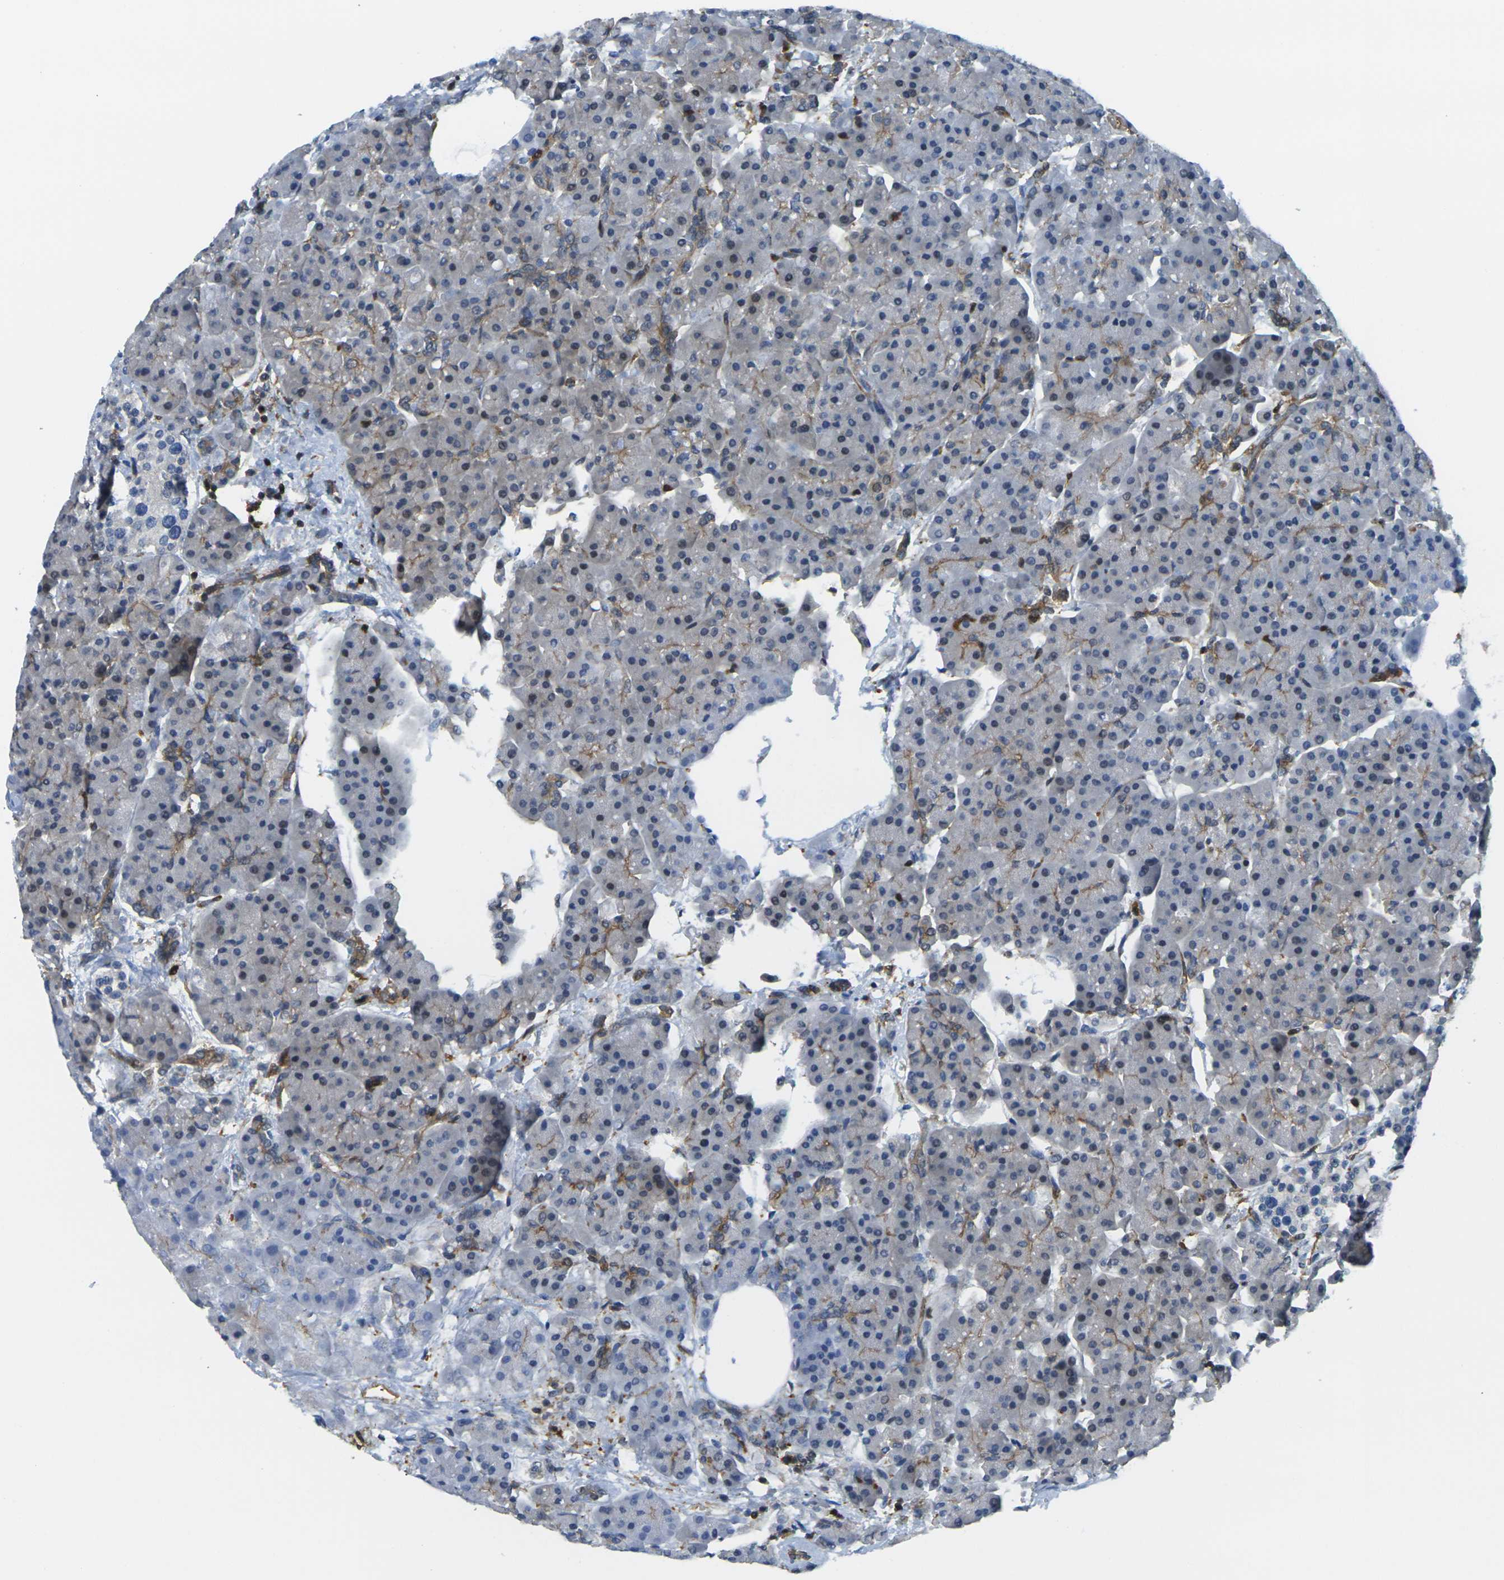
{"staining": {"intensity": "moderate", "quantity": "<25%", "location": "cytoplasmic/membranous"}, "tissue": "pancreas", "cell_type": "Exocrine glandular cells", "image_type": "normal", "snomed": [{"axis": "morphology", "description": "Normal tissue, NOS"}, {"axis": "topography", "description": "Pancreas"}], "caption": "Pancreas stained with IHC displays moderate cytoplasmic/membranous expression in about <25% of exocrine glandular cells. Immunohistochemistry stains the protein in brown and the nuclei are stained blue.", "gene": "LASP1", "patient": {"sex": "female", "age": 70}}